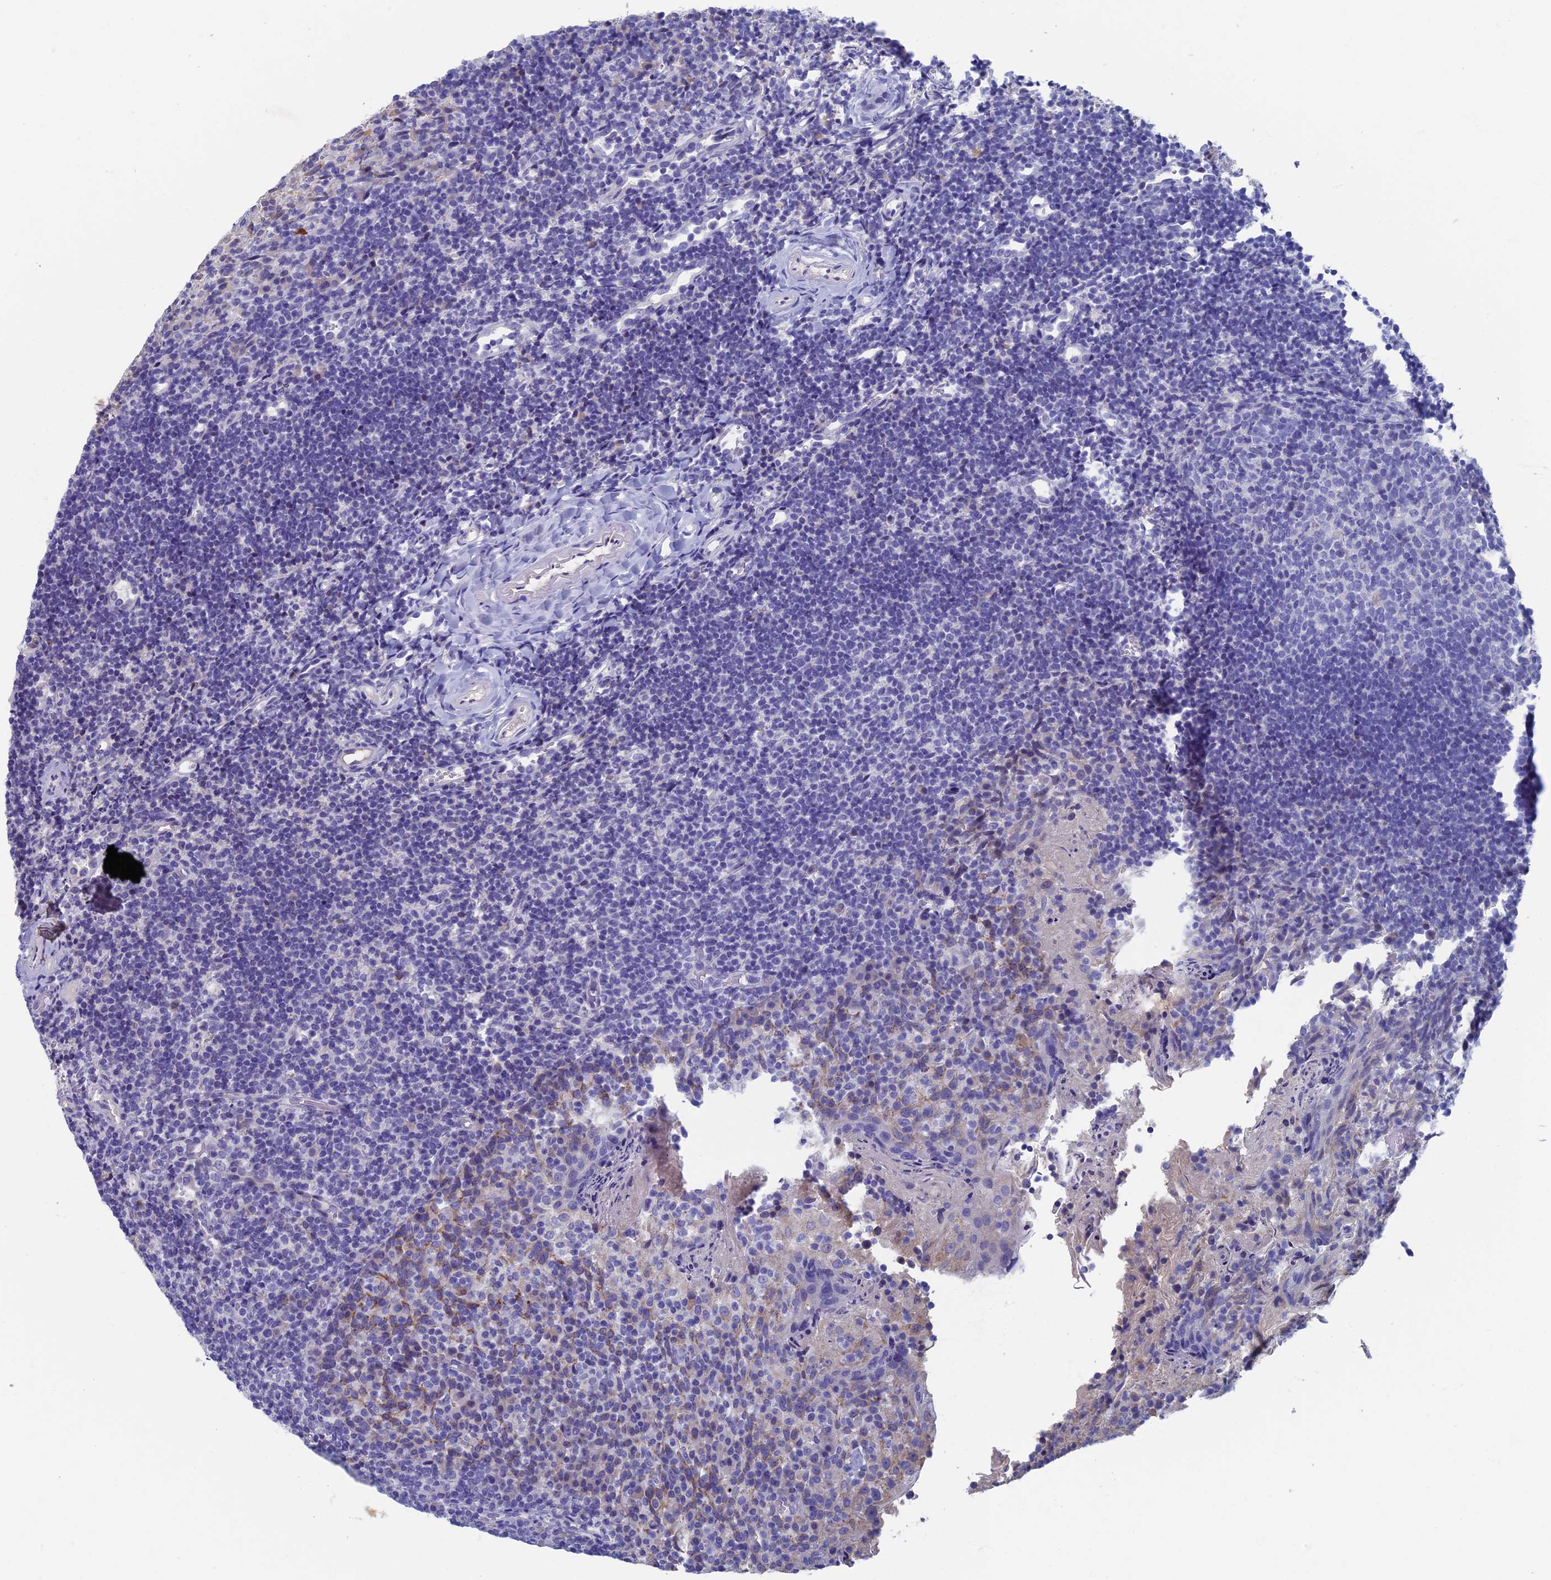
{"staining": {"intensity": "negative", "quantity": "none", "location": "none"}, "tissue": "tonsil", "cell_type": "Germinal center cells", "image_type": "normal", "snomed": [{"axis": "morphology", "description": "Normal tissue, NOS"}, {"axis": "topography", "description": "Tonsil"}], "caption": "Immunohistochemistry (IHC) photomicrograph of unremarkable tonsil stained for a protein (brown), which exhibits no staining in germinal center cells.", "gene": "OAT", "patient": {"sex": "female", "age": 10}}